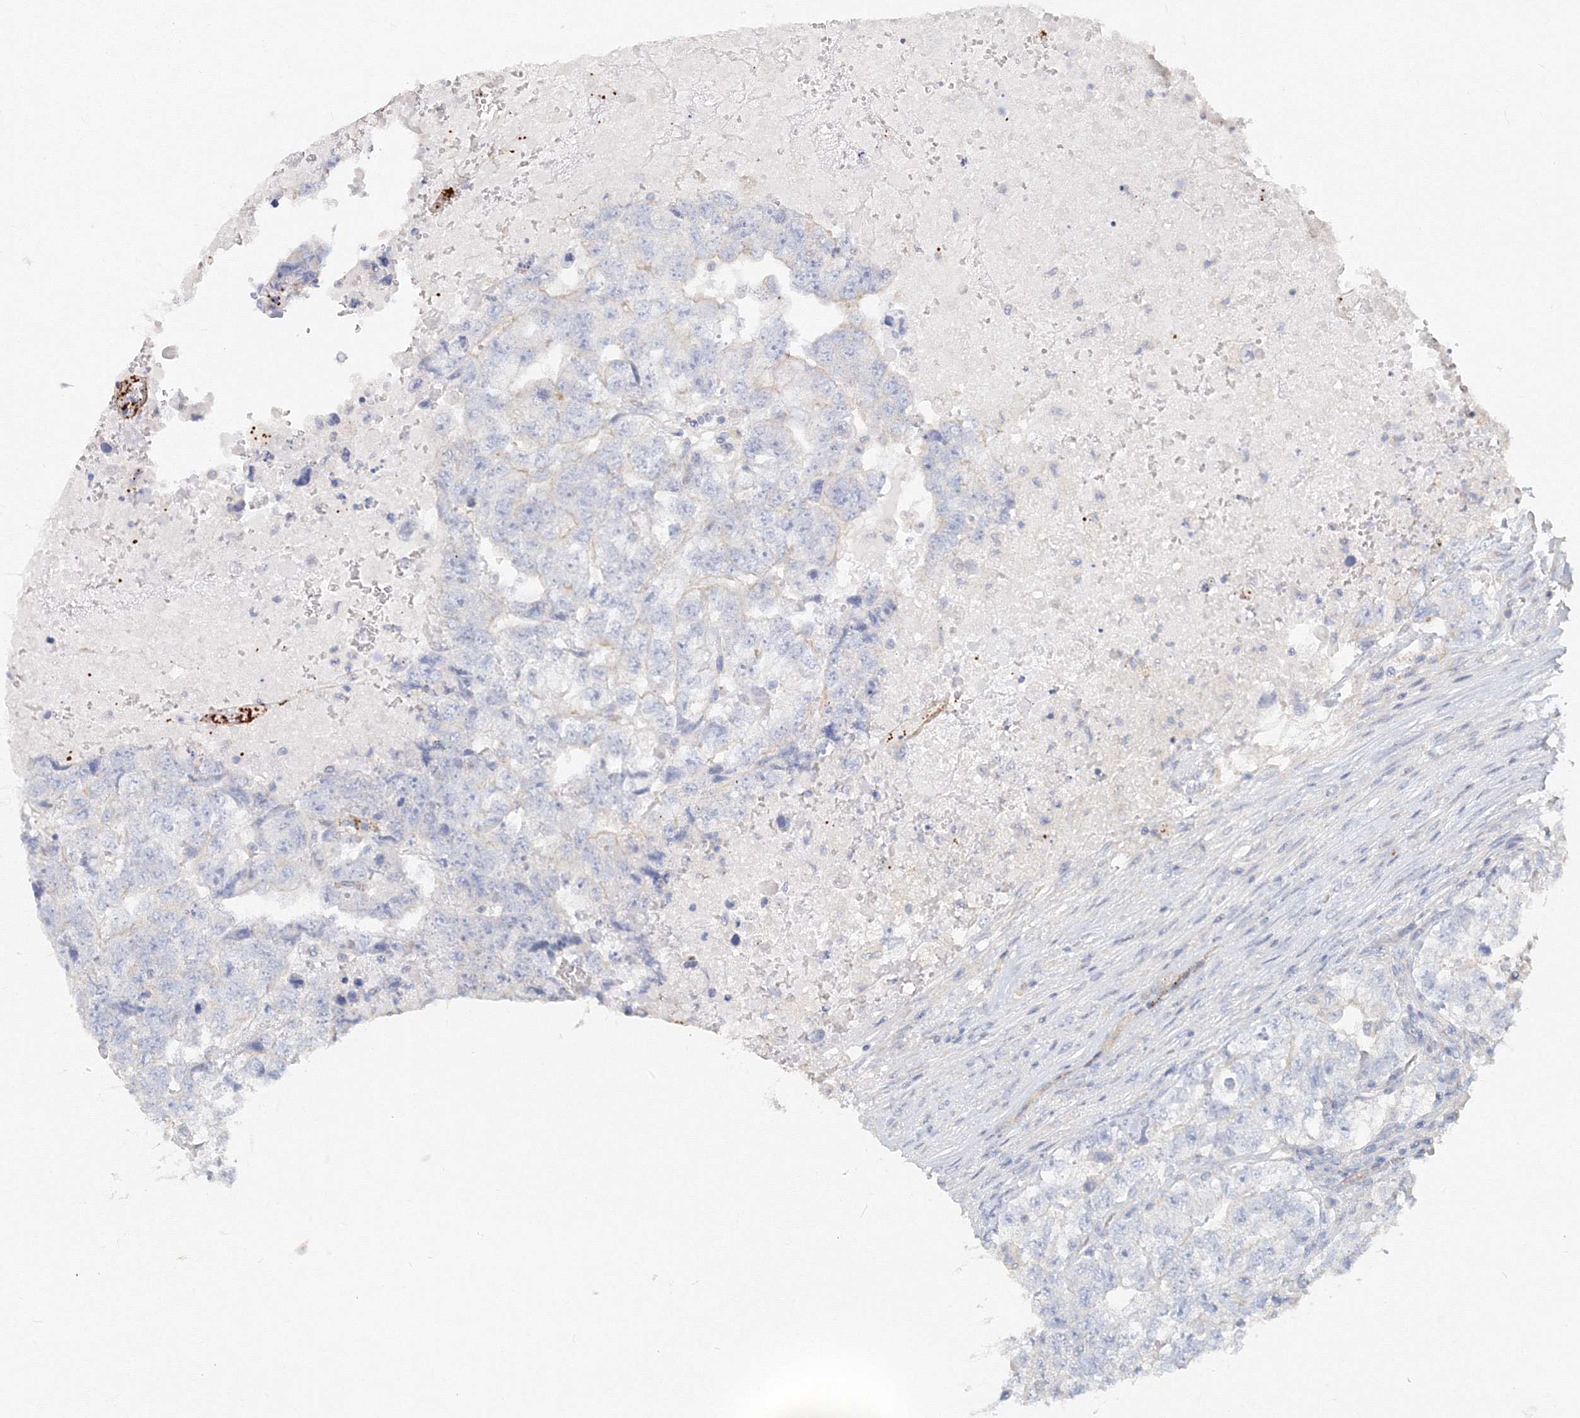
{"staining": {"intensity": "negative", "quantity": "none", "location": "none"}, "tissue": "testis cancer", "cell_type": "Tumor cells", "image_type": "cancer", "snomed": [{"axis": "morphology", "description": "Carcinoma, Embryonal, NOS"}, {"axis": "topography", "description": "Testis"}], "caption": "The immunohistochemistry (IHC) micrograph has no significant staining in tumor cells of testis embryonal carcinoma tissue.", "gene": "MMRN1", "patient": {"sex": "male", "age": 36}}